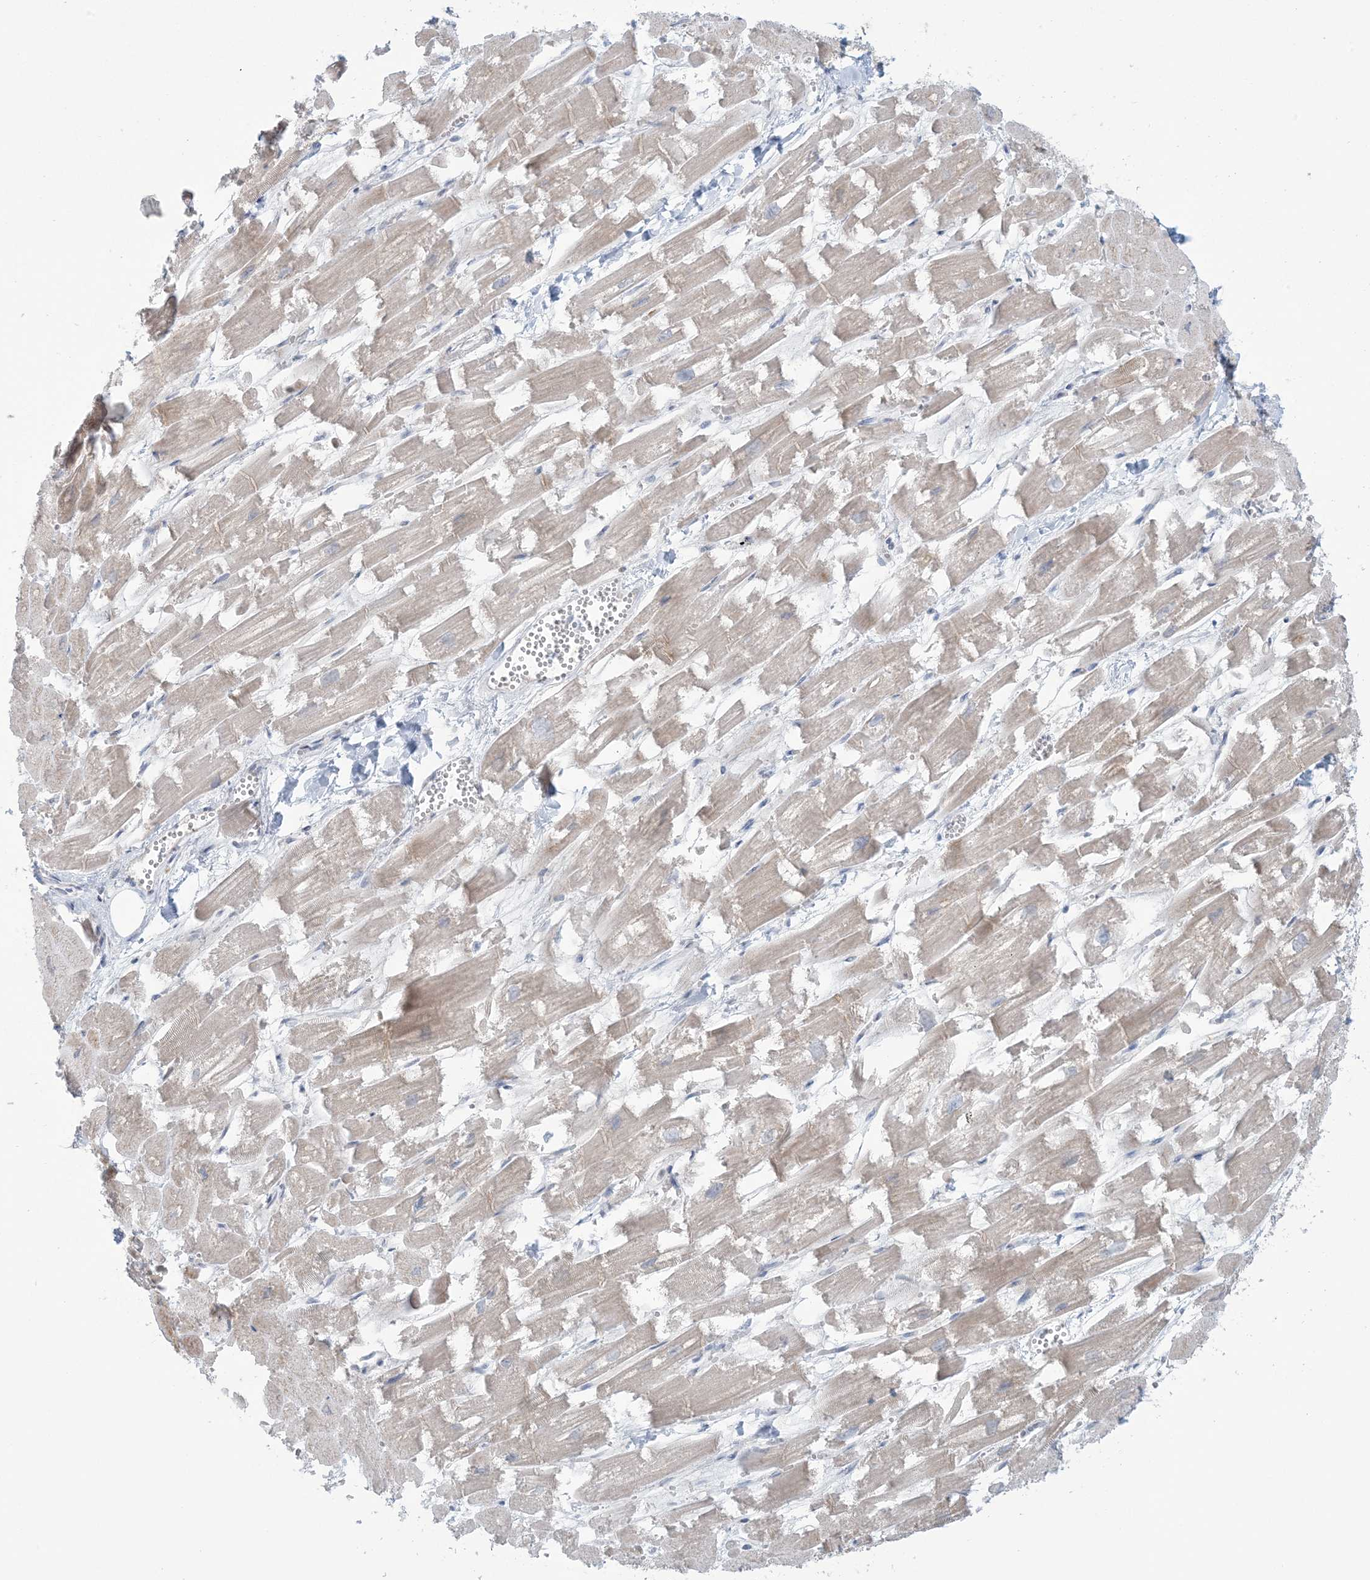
{"staining": {"intensity": "weak", "quantity": "25%-75%", "location": "cytoplasmic/membranous"}, "tissue": "heart muscle", "cell_type": "Cardiomyocytes", "image_type": "normal", "snomed": [{"axis": "morphology", "description": "Normal tissue, NOS"}, {"axis": "topography", "description": "Heart"}], "caption": "An image of human heart muscle stained for a protein exhibits weak cytoplasmic/membranous brown staining in cardiomyocytes. The staining is performed using DAB (3,3'-diaminobenzidine) brown chromogen to label protein expression. The nuclei are counter-stained blue using hematoxylin.", "gene": "NRBP2", "patient": {"sex": "male", "age": 54}}